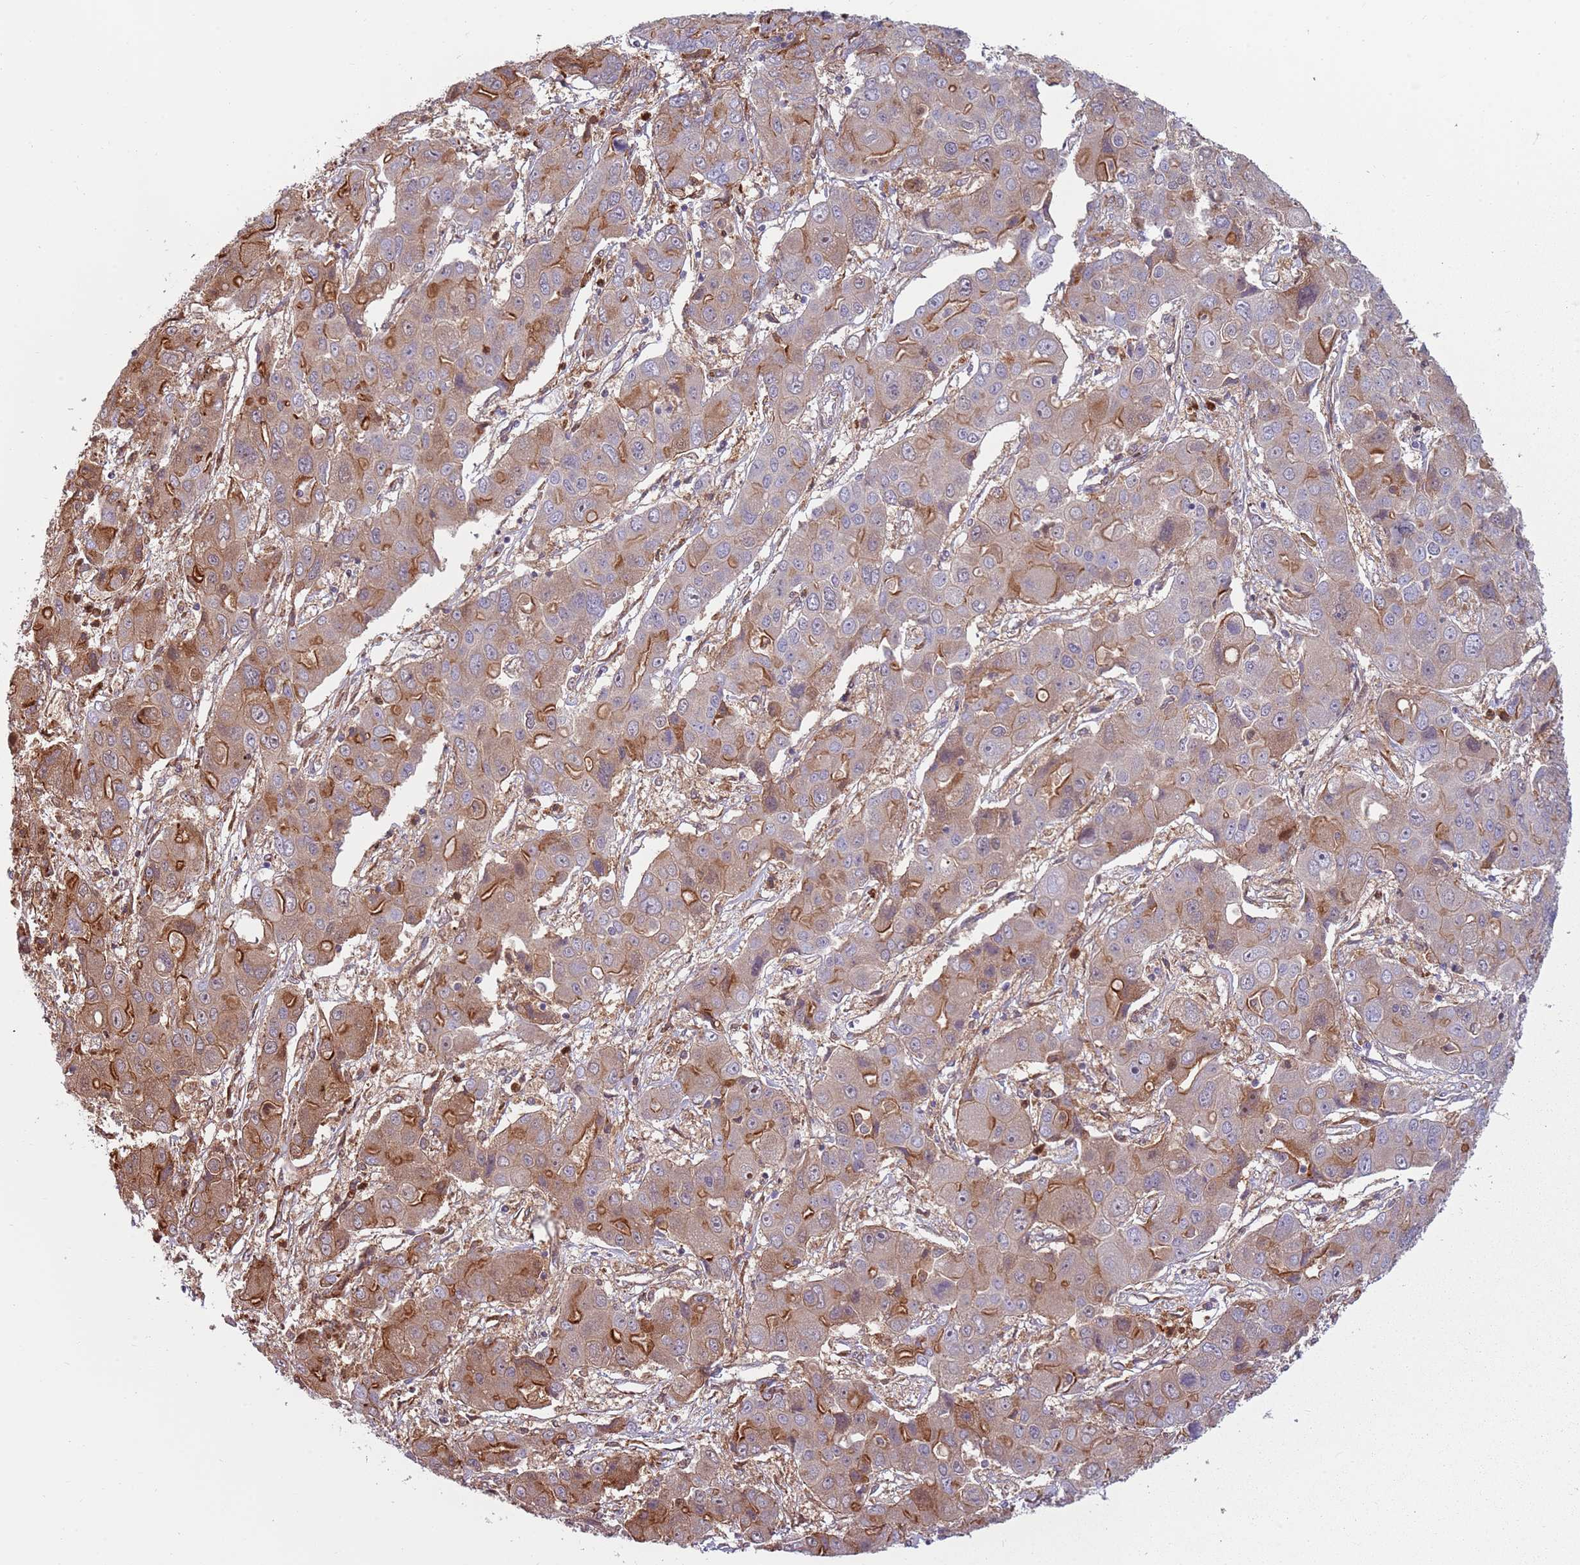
{"staining": {"intensity": "strong", "quantity": "25%-75%", "location": "cytoplasmic/membranous"}, "tissue": "liver cancer", "cell_type": "Tumor cells", "image_type": "cancer", "snomed": [{"axis": "morphology", "description": "Cholangiocarcinoma"}, {"axis": "topography", "description": "Liver"}], "caption": "Immunohistochemistry (IHC) staining of liver cancer (cholangiocarcinoma), which shows high levels of strong cytoplasmic/membranous staining in about 25%-75% of tumor cells indicating strong cytoplasmic/membranous protein expression. The staining was performed using DAB (brown) for protein detection and nuclei were counterstained in hematoxylin (blue).", "gene": "NADK", "patient": {"sex": "male", "age": 67}}